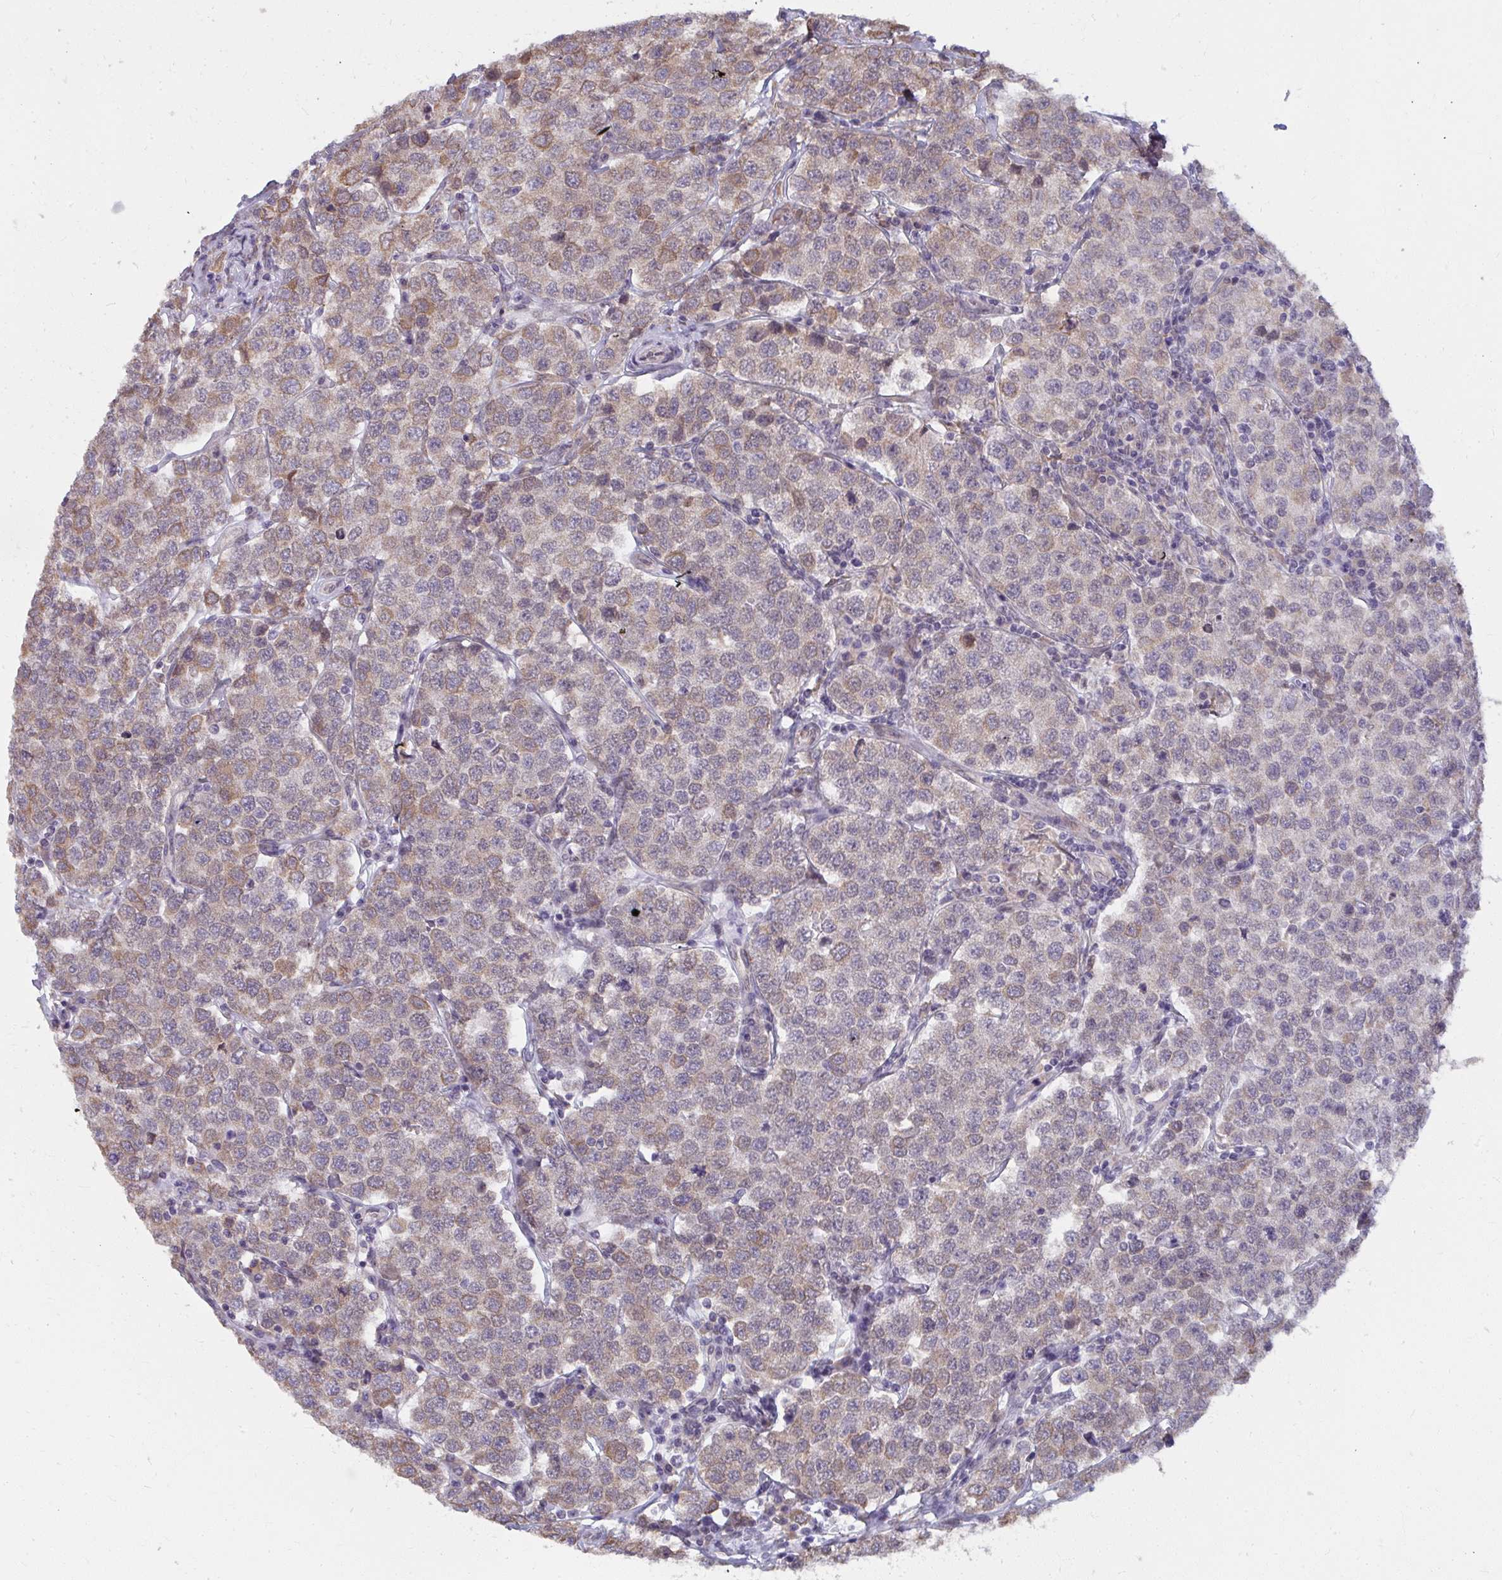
{"staining": {"intensity": "weak", "quantity": ">75%", "location": "cytoplasmic/membranous"}, "tissue": "testis cancer", "cell_type": "Tumor cells", "image_type": "cancer", "snomed": [{"axis": "morphology", "description": "Seminoma, NOS"}, {"axis": "topography", "description": "Testis"}], "caption": "A high-resolution histopathology image shows immunohistochemistry (IHC) staining of testis cancer, which demonstrates weak cytoplasmic/membranous expression in approximately >75% of tumor cells. (Stains: DAB (3,3'-diaminobenzidine) in brown, nuclei in blue, Microscopy: brightfield microscopy at high magnification).", "gene": "NMNAT1", "patient": {"sex": "male", "age": 34}}